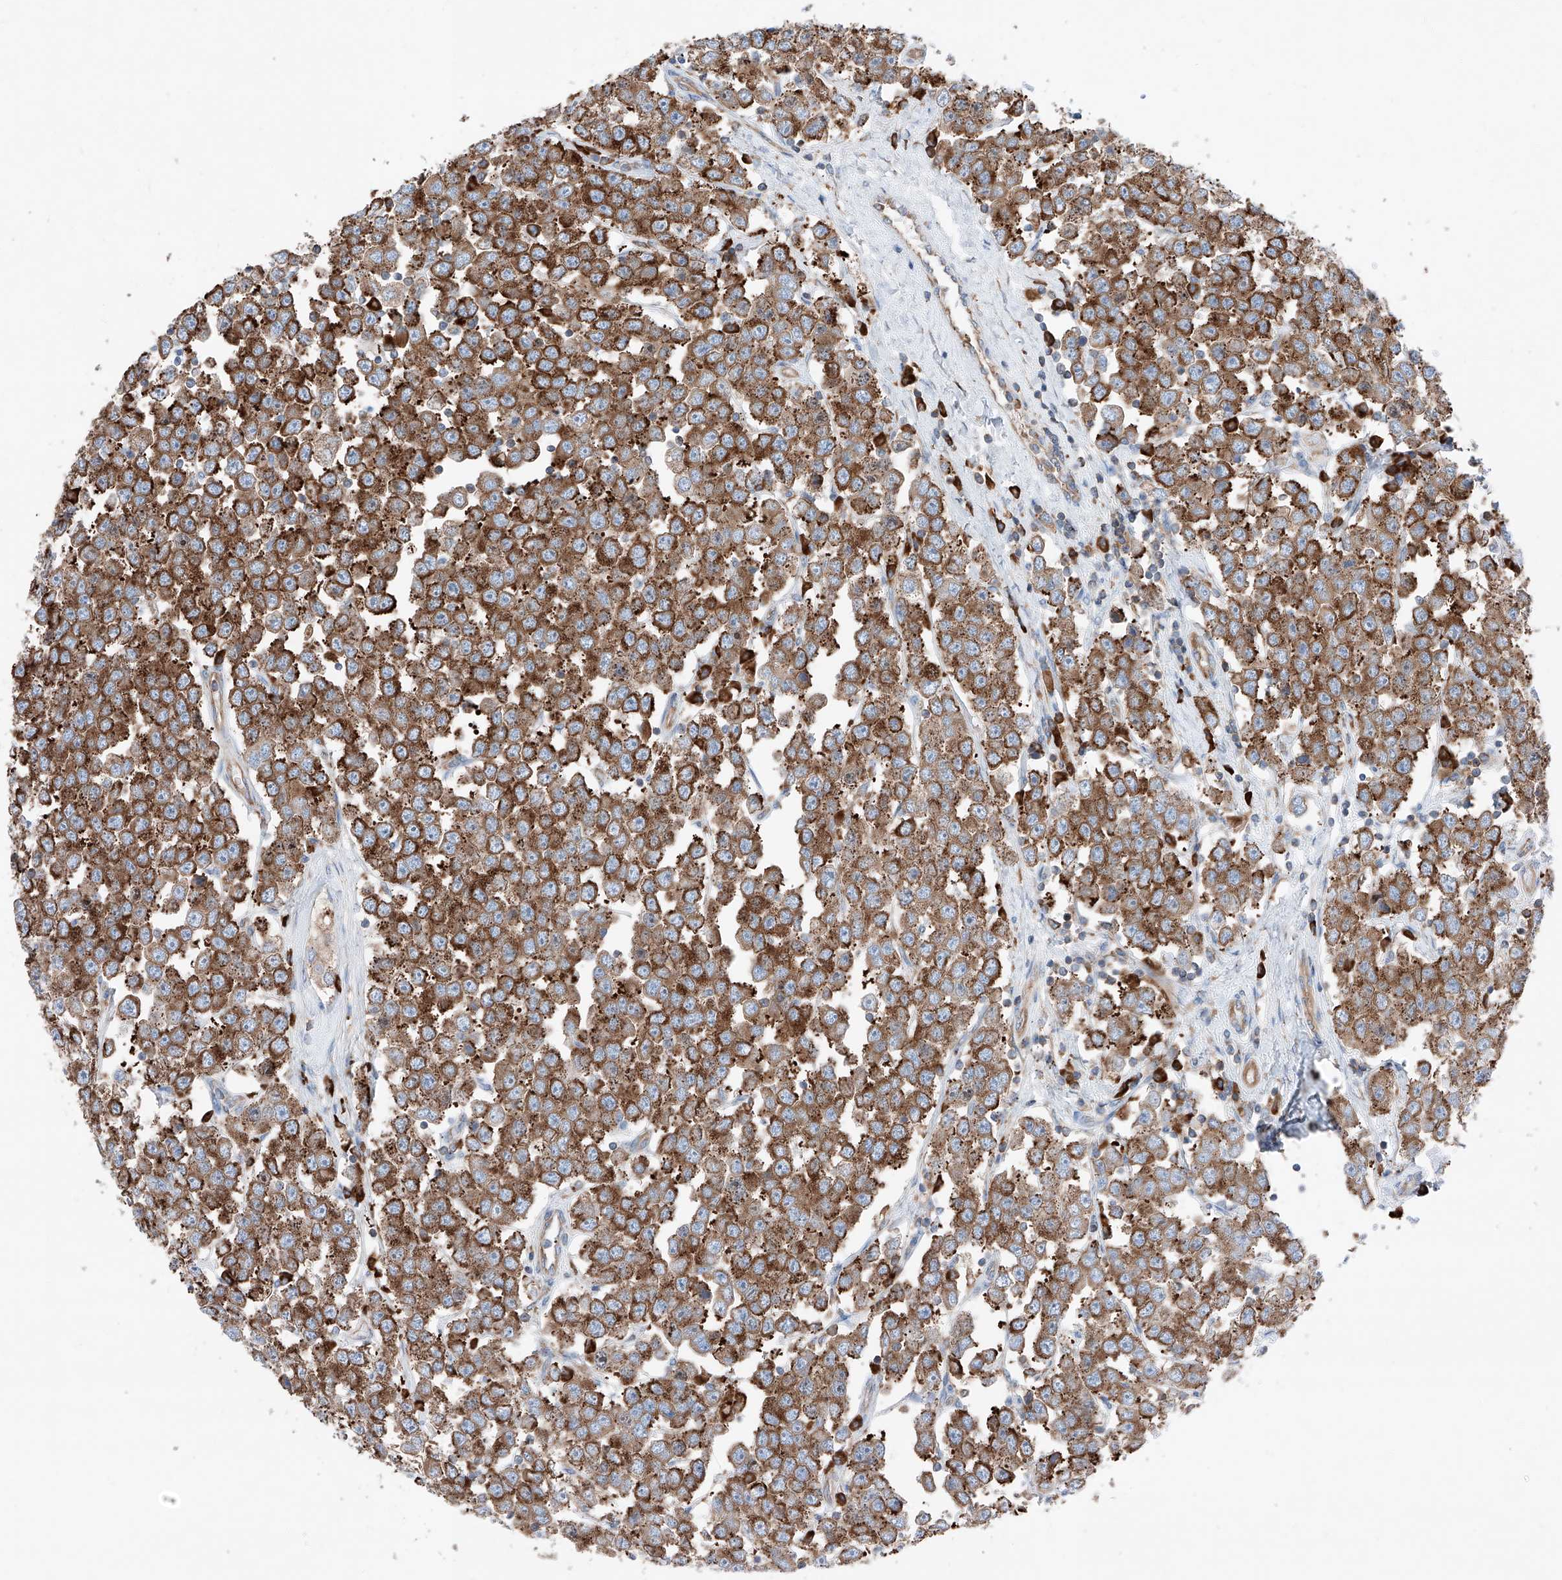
{"staining": {"intensity": "strong", "quantity": ">75%", "location": "cytoplasmic/membranous"}, "tissue": "testis cancer", "cell_type": "Tumor cells", "image_type": "cancer", "snomed": [{"axis": "morphology", "description": "Seminoma, NOS"}, {"axis": "topography", "description": "Testis"}], "caption": "Immunohistochemical staining of human testis seminoma shows strong cytoplasmic/membranous protein positivity in approximately >75% of tumor cells.", "gene": "CRELD1", "patient": {"sex": "male", "age": 28}}